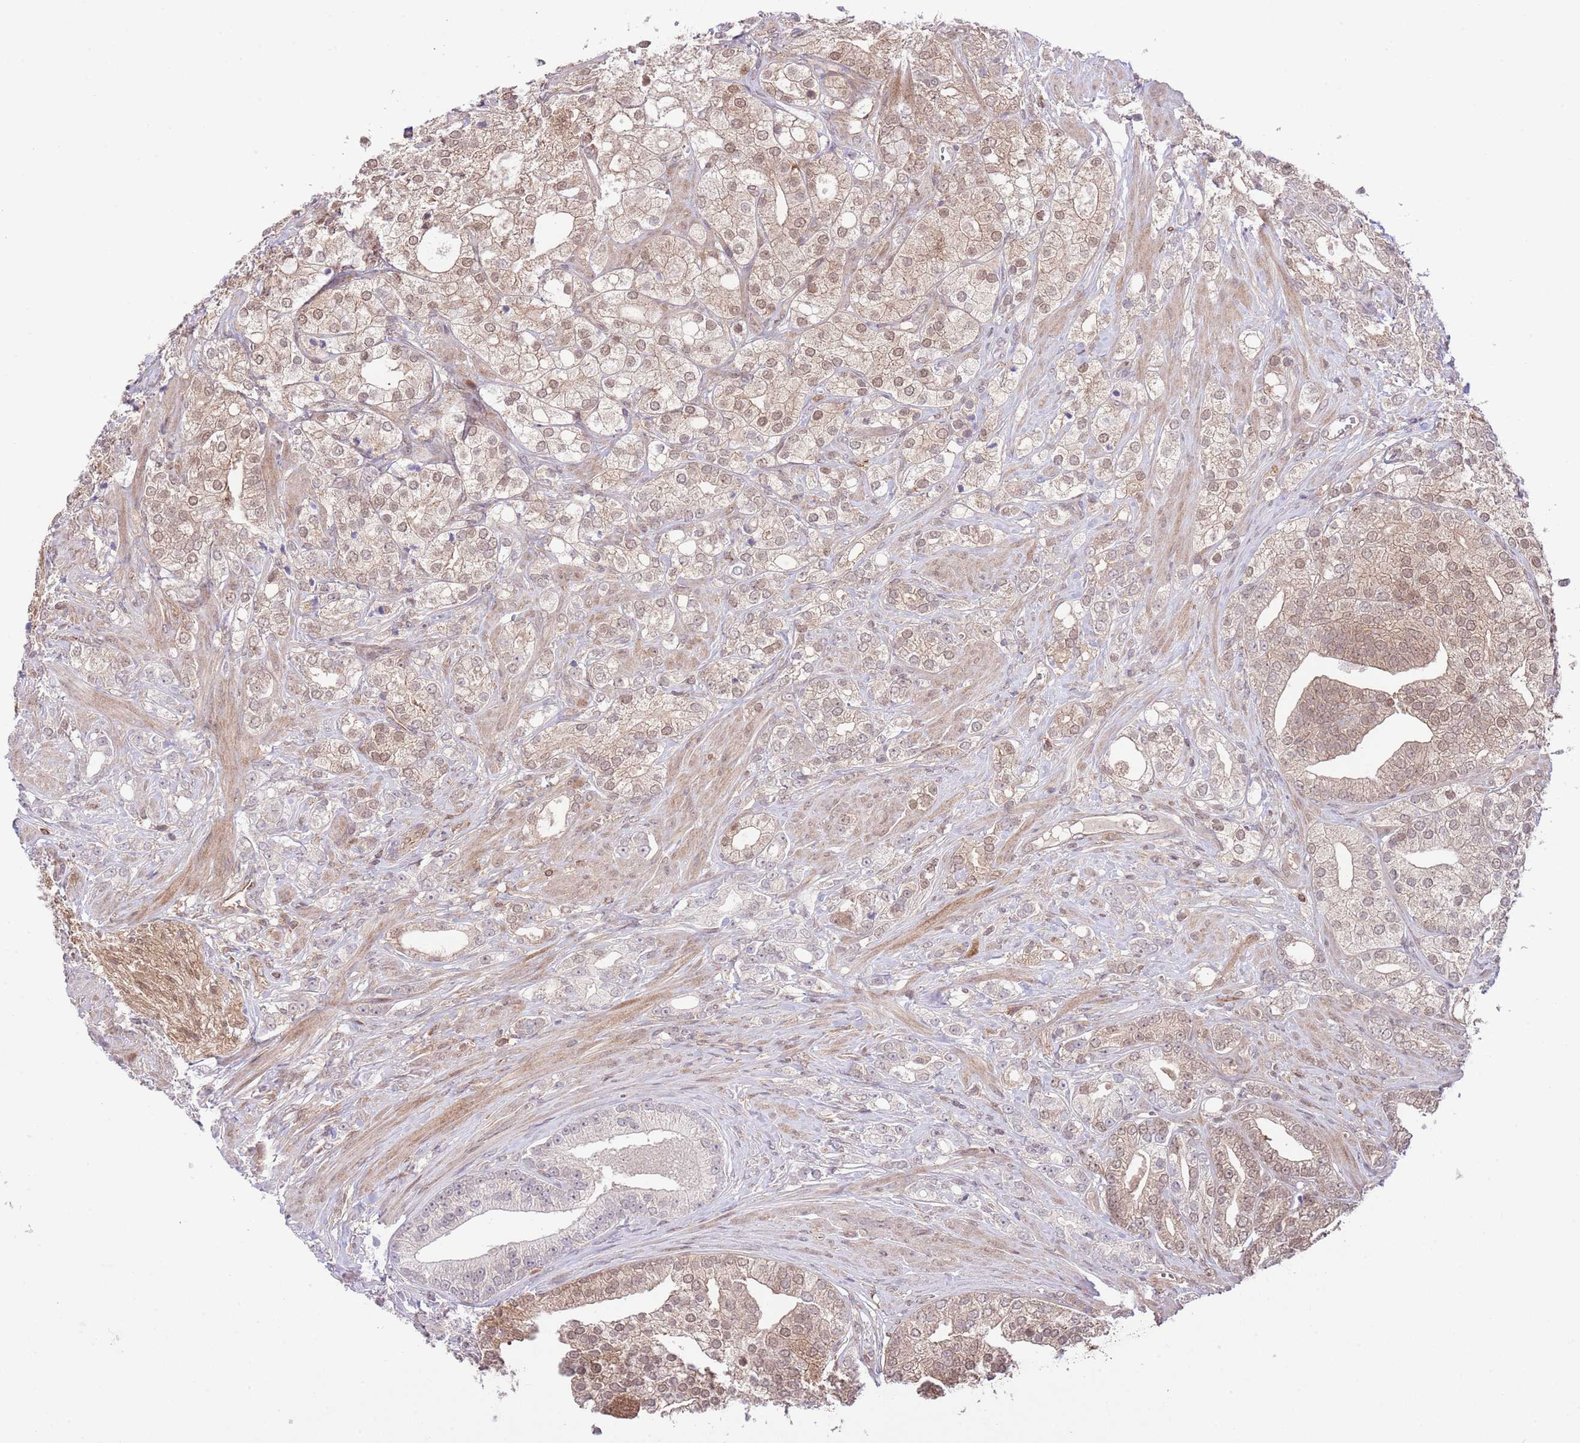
{"staining": {"intensity": "weak", "quantity": ">75%", "location": "cytoplasmic/membranous,nuclear"}, "tissue": "prostate cancer", "cell_type": "Tumor cells", "image_type": "cancer", "snomed": [{"axis": "morphology", "description": "Adenocarcinoma, High grade"}, {"axis": "topography", "description": "Prostate"}], "caption": "A brown stain labels weak cytoplasmic/membranous and nuclear expression of a protein in prostate high-grade adenocarcinoma tumor cells. (DAB (3,3'-diaminobenzidine) IHC with brightfield microscopy, high magnification).", "gene": "HDHD2", "patient": {"sex": "male", "age": 50}}